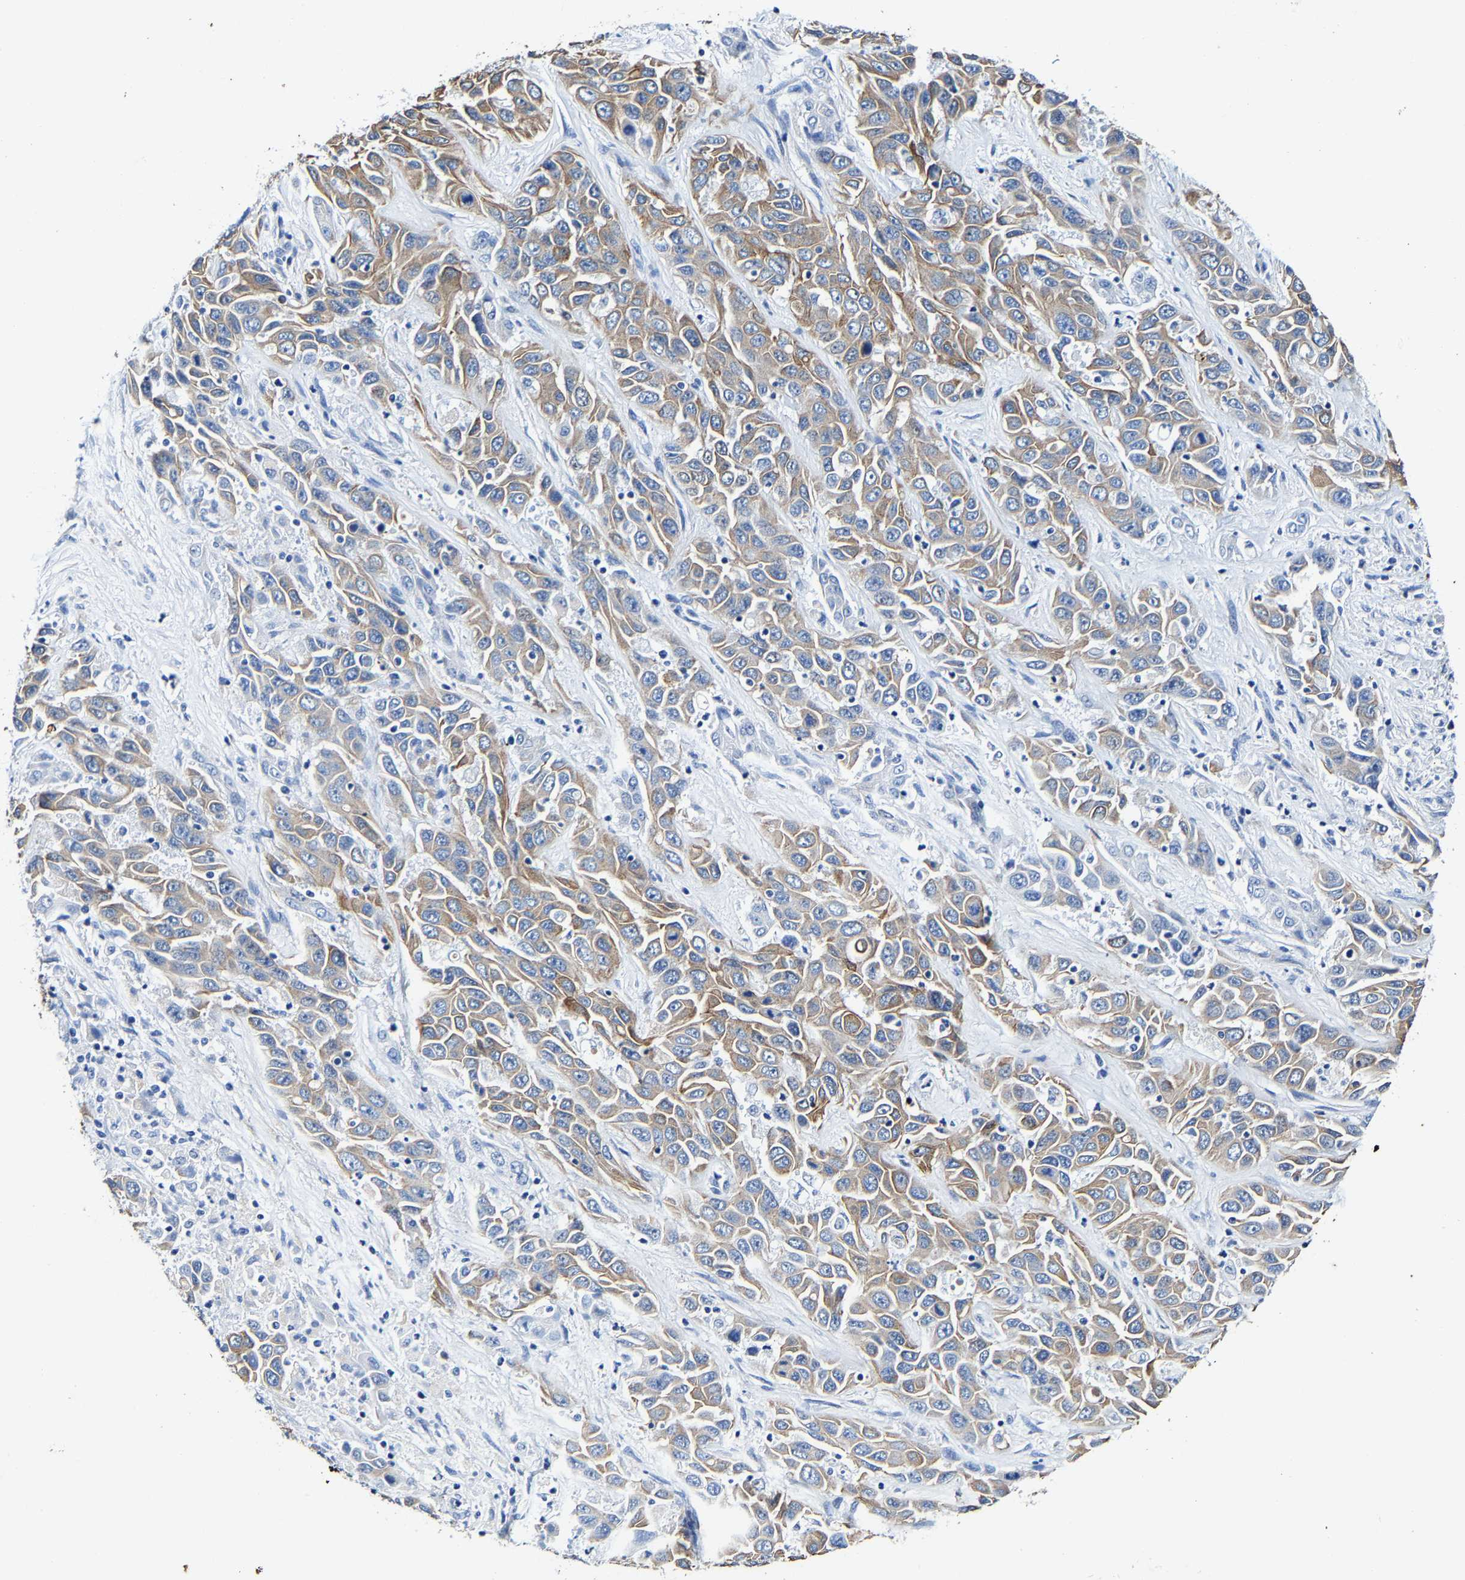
{"staining": {"intensity": "moderate", "quantity": "25%-75%", "location": "cytoplasmic/membranous"}, "tissue": "liver cancer", "cell_type": "Tumor cells", "image_type": "cancer", "snomed": [{"axis": "morphology", "description": "Cholangiocarcinoma"}, {"axis": "topography", "description": "Liver"}], "caption": "The immunohistochemical stain highlights moderate cytoplasmic/membranous expression in tumor cells of liver cancer (cholangiocarcinoma) tissue.", "gene": "MMEL1", "patient": {"sex": "female", "age": 52}}